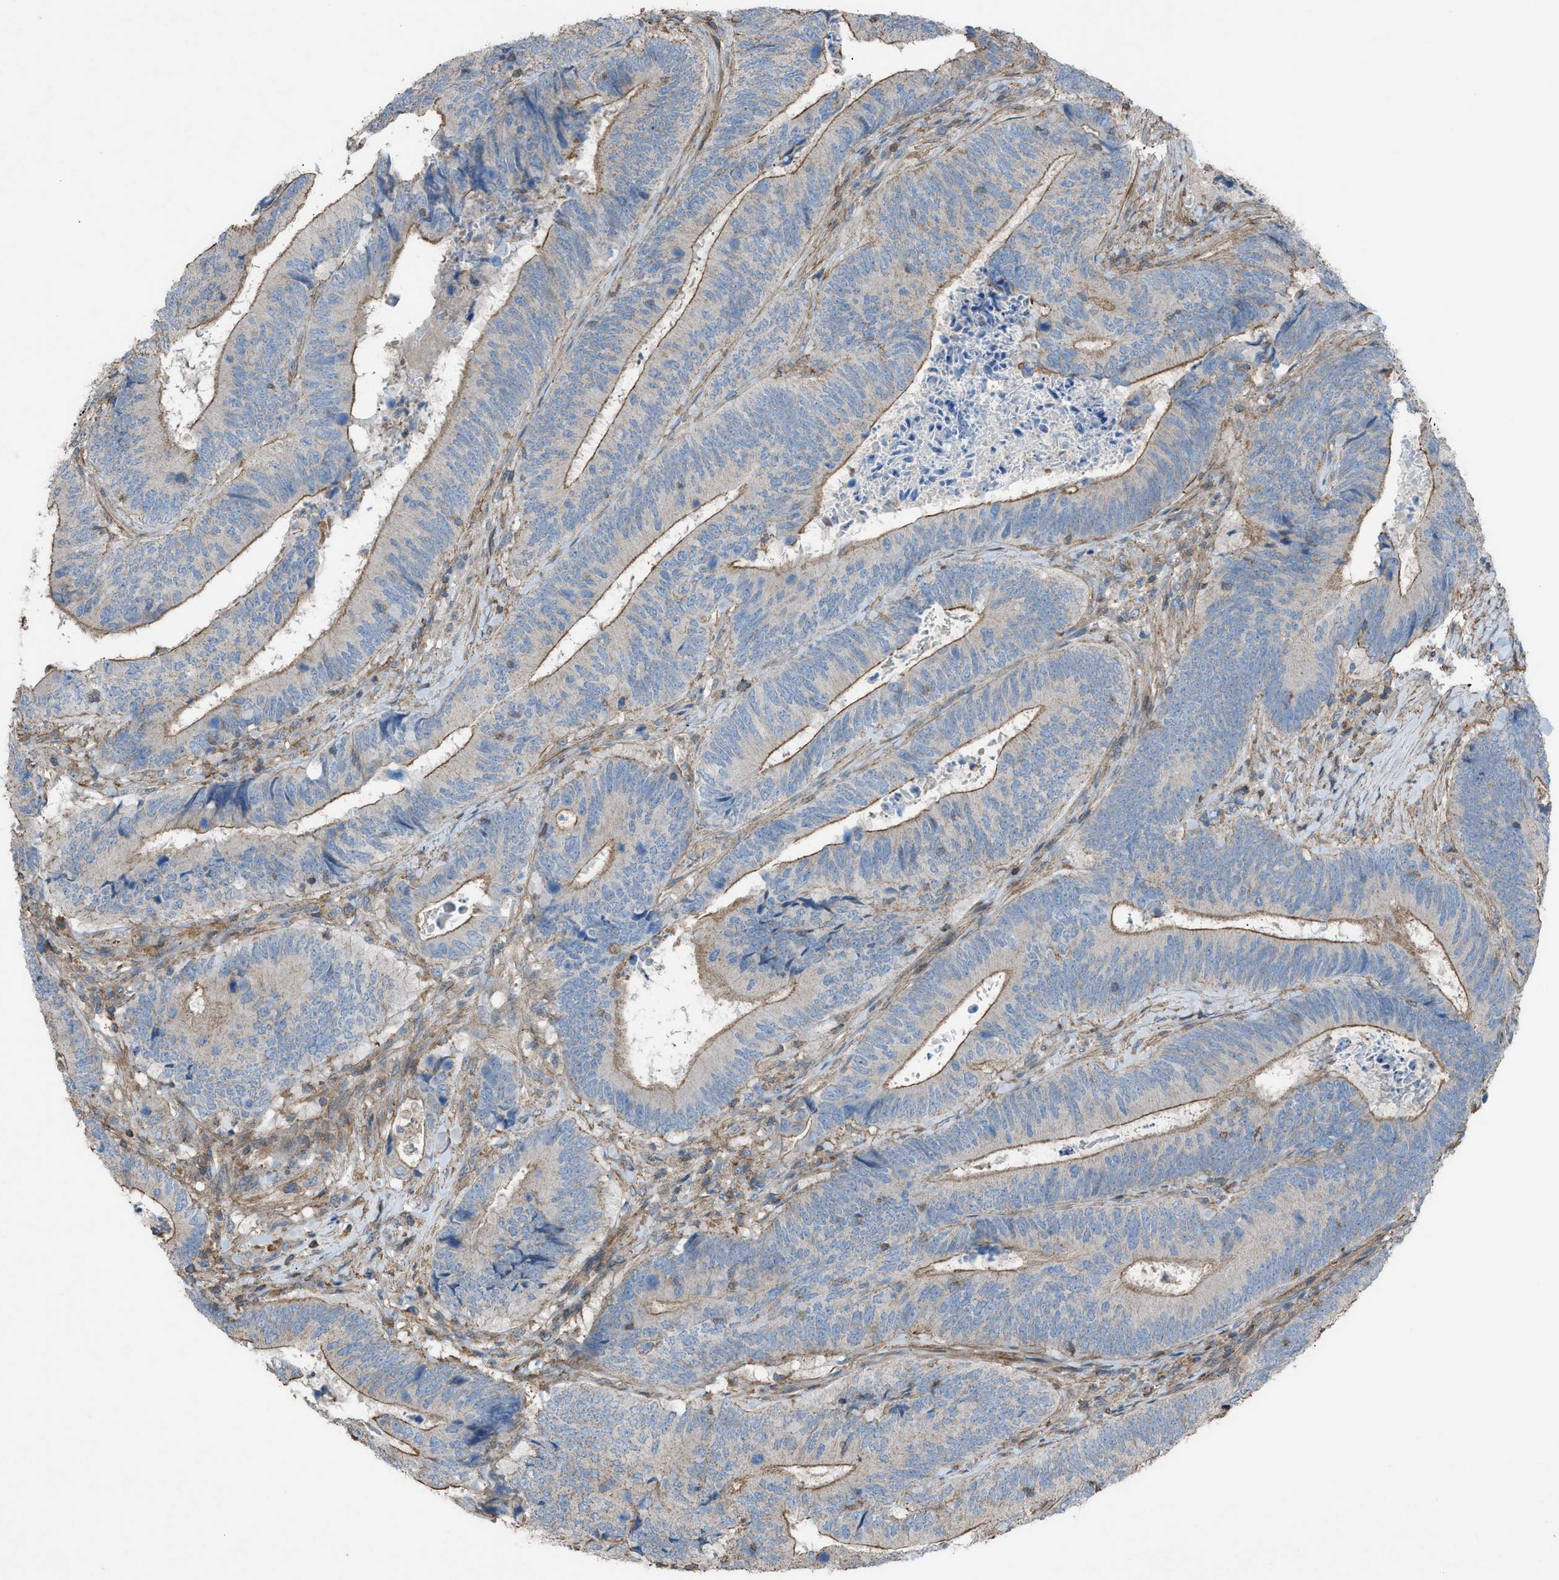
{"staining": {"intensity": "weak", "quantity": ">75%", "location": "cytoplasmic/membranous"}, "tissue": "colorectal cancer", "cell_type": "Tumor cells", "image_type": "cancer", "snomed": [{"axis": "morphology", "description": "Normal tissue, NOS"}, {"axis": "morphology", "description": "Adenocarcinoma, NOS"}, {"axis": "topography", "description": "Colon"}], "caption": "Weak cytoplasmic/membranous protein expression is present in approximately >75% of tumor cells in colorectal adenocarcinoma. The staining was performed using DAB to visualize the protein expression in brown, while the nuclei were stained in blue with hematoxylin (Magnification: 20x).", "gene": "NCK2", "patient": {"sex": "male", "age": 56}}